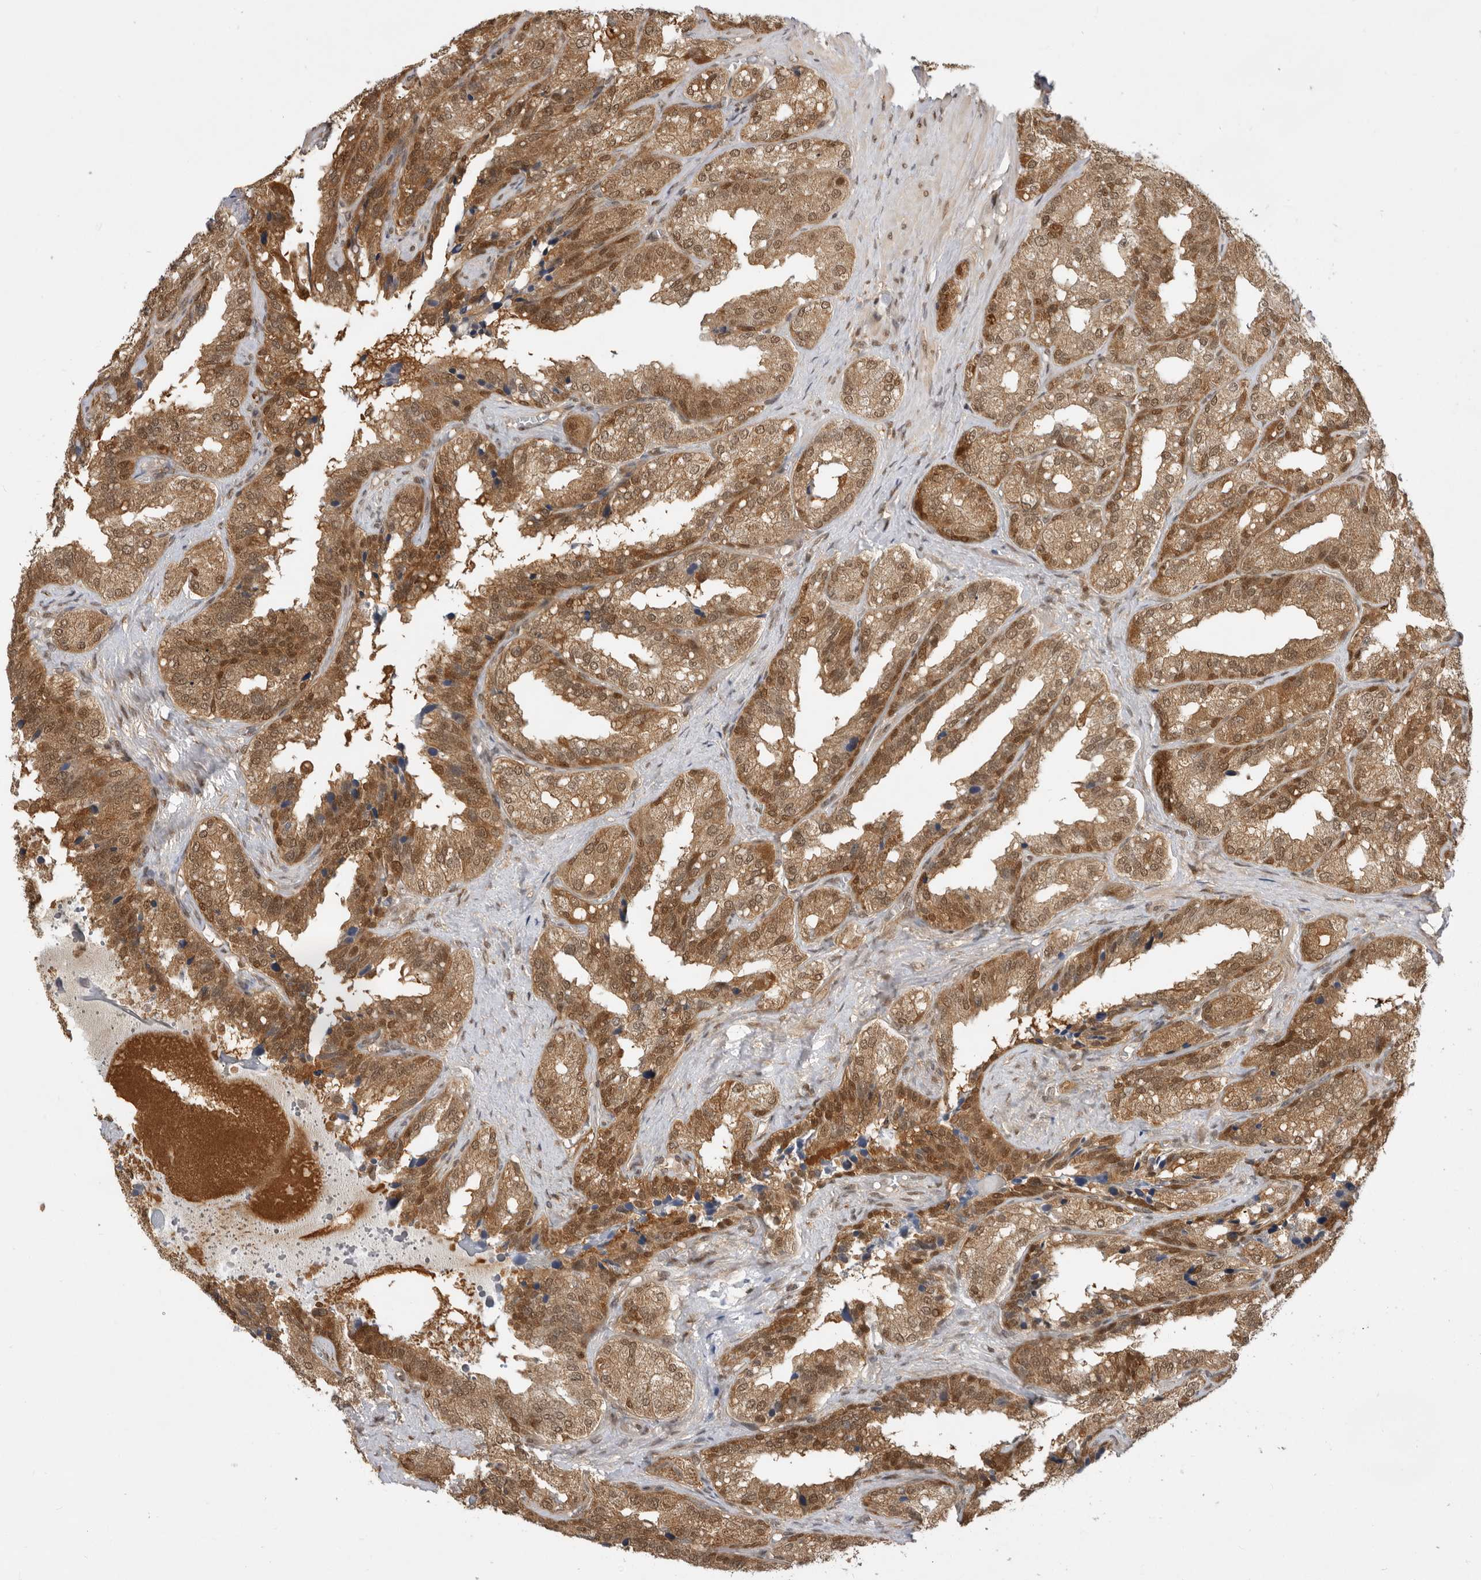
{"staining": {"intensity": "moderate", "quantity": ">75%", "location": "cytoplasmic/membranous,nuclear"}, "tissue": "seminal vesicle", "cell_type": "Glandular cells", "image_type": "normal", "snomed": [{"axis": "morphology", "description": "Normal tissue, NOS"}, {"axis": "topography", "description": "Prostate"}, {"axis": "topography", "description": "Seminal veicle"}], "caption": "Moderate cytoplasmic/membranous,nuclear staining for a protein is present in about >75% of glandular cells of normal seminal vesicle using immunohistochemistry (IHC).", "gene": "ADPRS", "patient": {"sex": "male", "age": 51}}